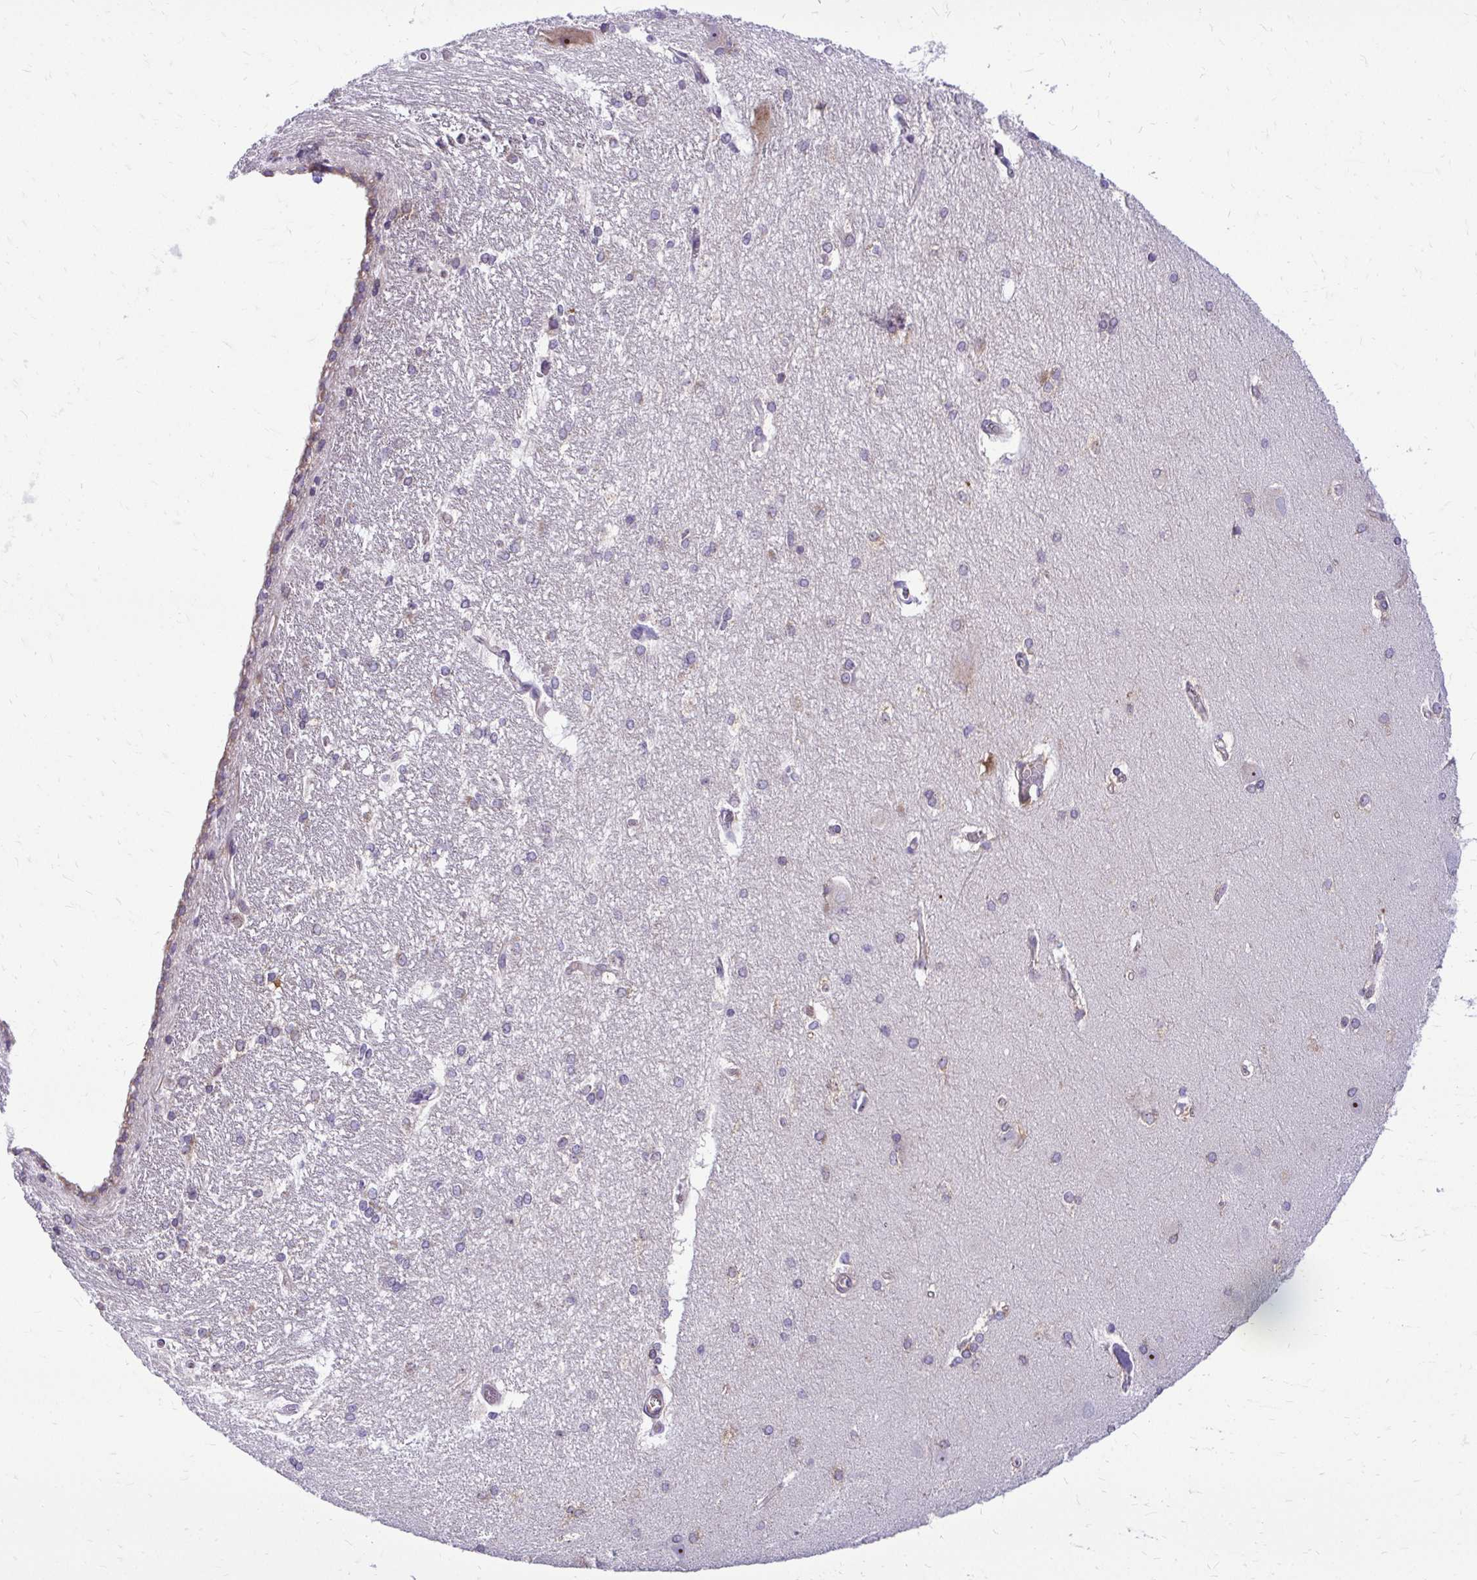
{"staining": {"intensity": "negative", "quantity": "none", "location": "none"}, "tissue": "hippocampus", "cell_type": "Glial cells", "image_type": "normal", "snomed": [{"axis": "morphology", "description": "Normal tissue, NOS"}, {"axis": "topography", "description": "Cerebral cortex"}, {"axis": "topography", "description": "Hippocampus"}], "caption": "Hippocampus was stained to show a protein in brown. There is no significant expression in glial cells. The staining is performed using DAB (3,3'-diaminobenzidine) brown chromogen with nuclei counter-stained in using hematoxylin.", "gene": "NIFK", "patient": {"sex": "female", "age": 19}}